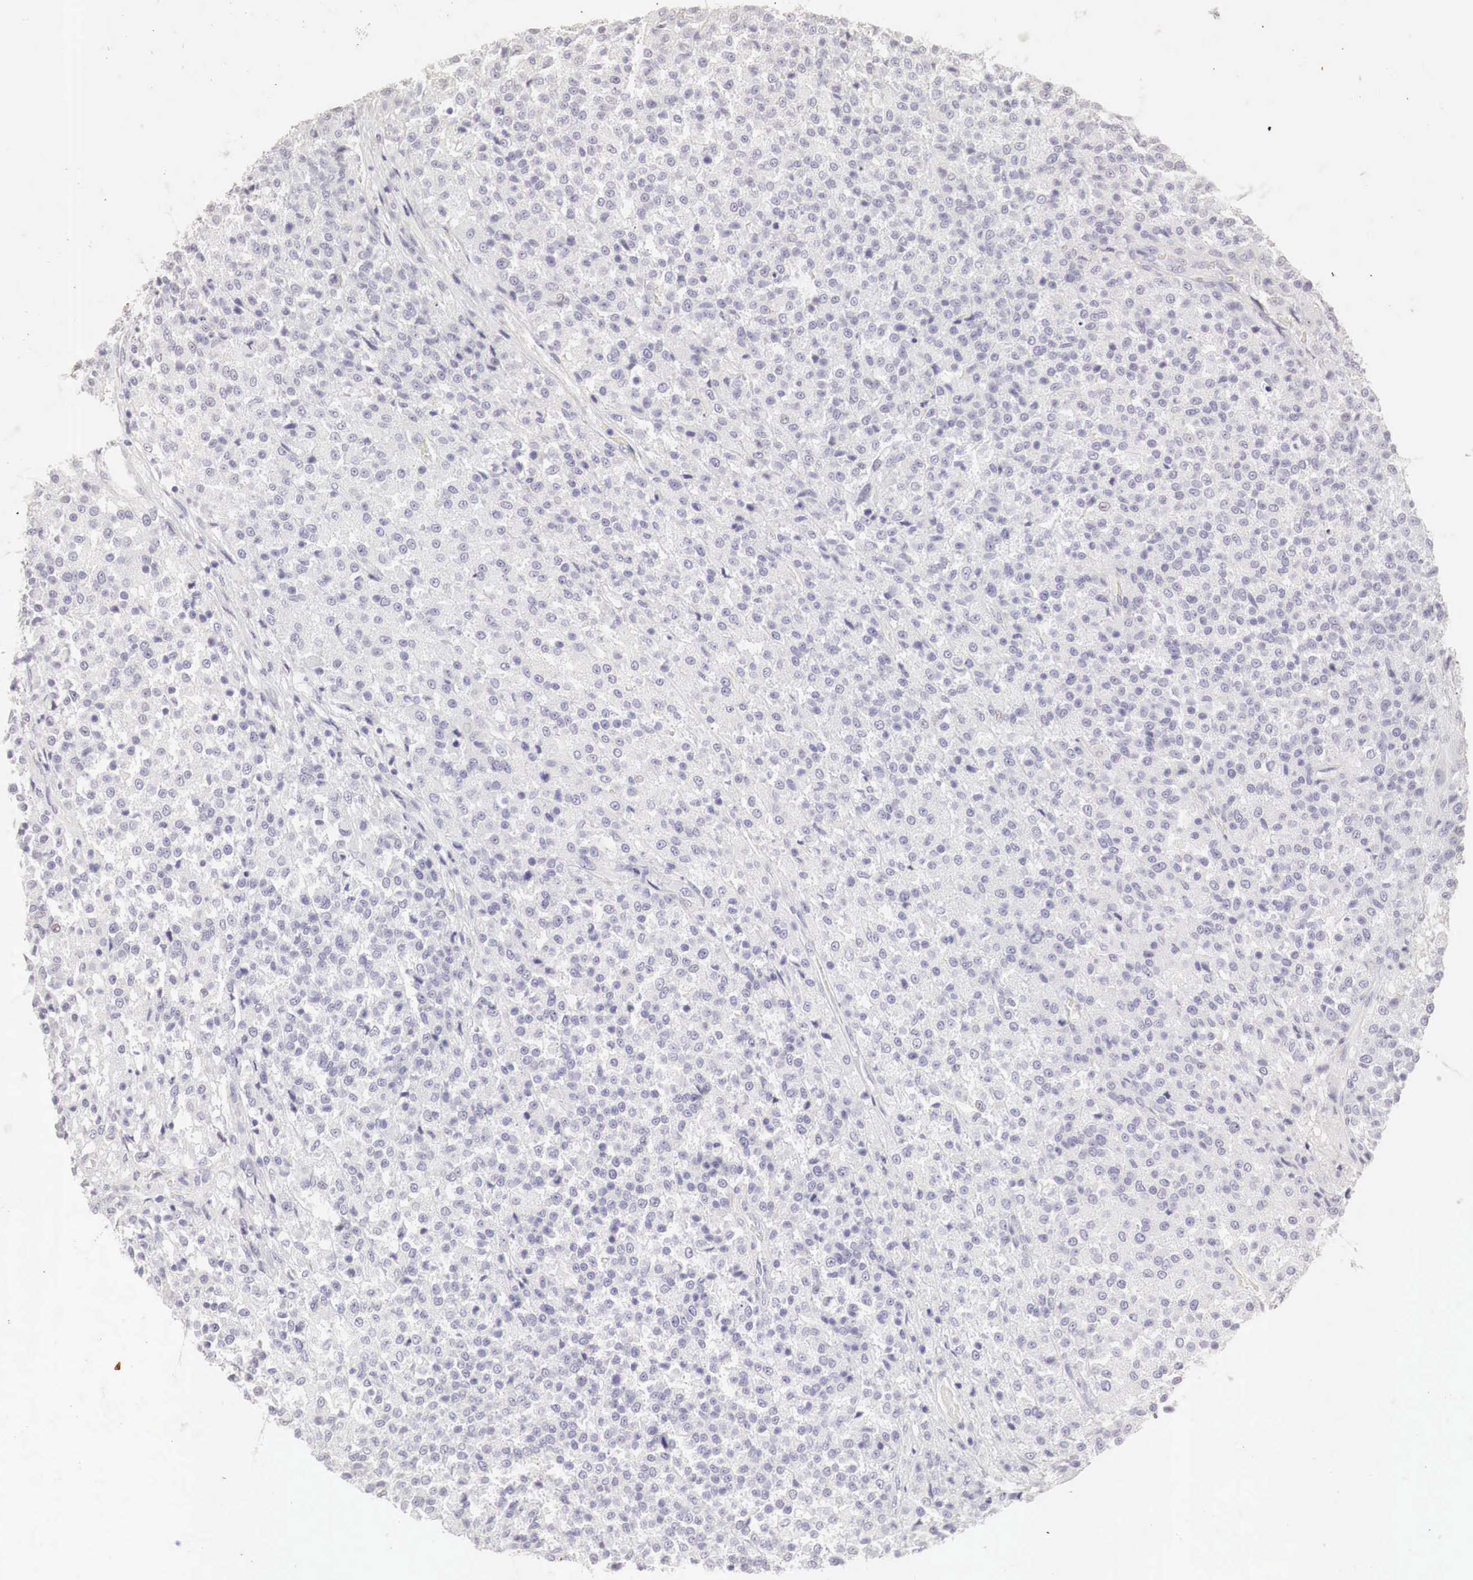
{"staining": {"intensity": "negative", "quantity": "none", "location": "none"}, "tissue": "testis cancer", "cell_type": "Tumor cells", "image_type": "cancer", "snomed": [{"axis": "morphology", "description": "Seminoma, NOS"}, {"axis": "topography", "description": "Testis"}], "caption": "Tumor cells are negative for brown protein staining in seminoma (testis). Brightfield microscopy of immunohistochemistry (IHC) stained with DAB (3,3'-diaminobenzidine) (brown) and hematoxylin (blue), captured at high magnification.", "gene": "OTC", "patient": {"sex": "male", "age": 59}}